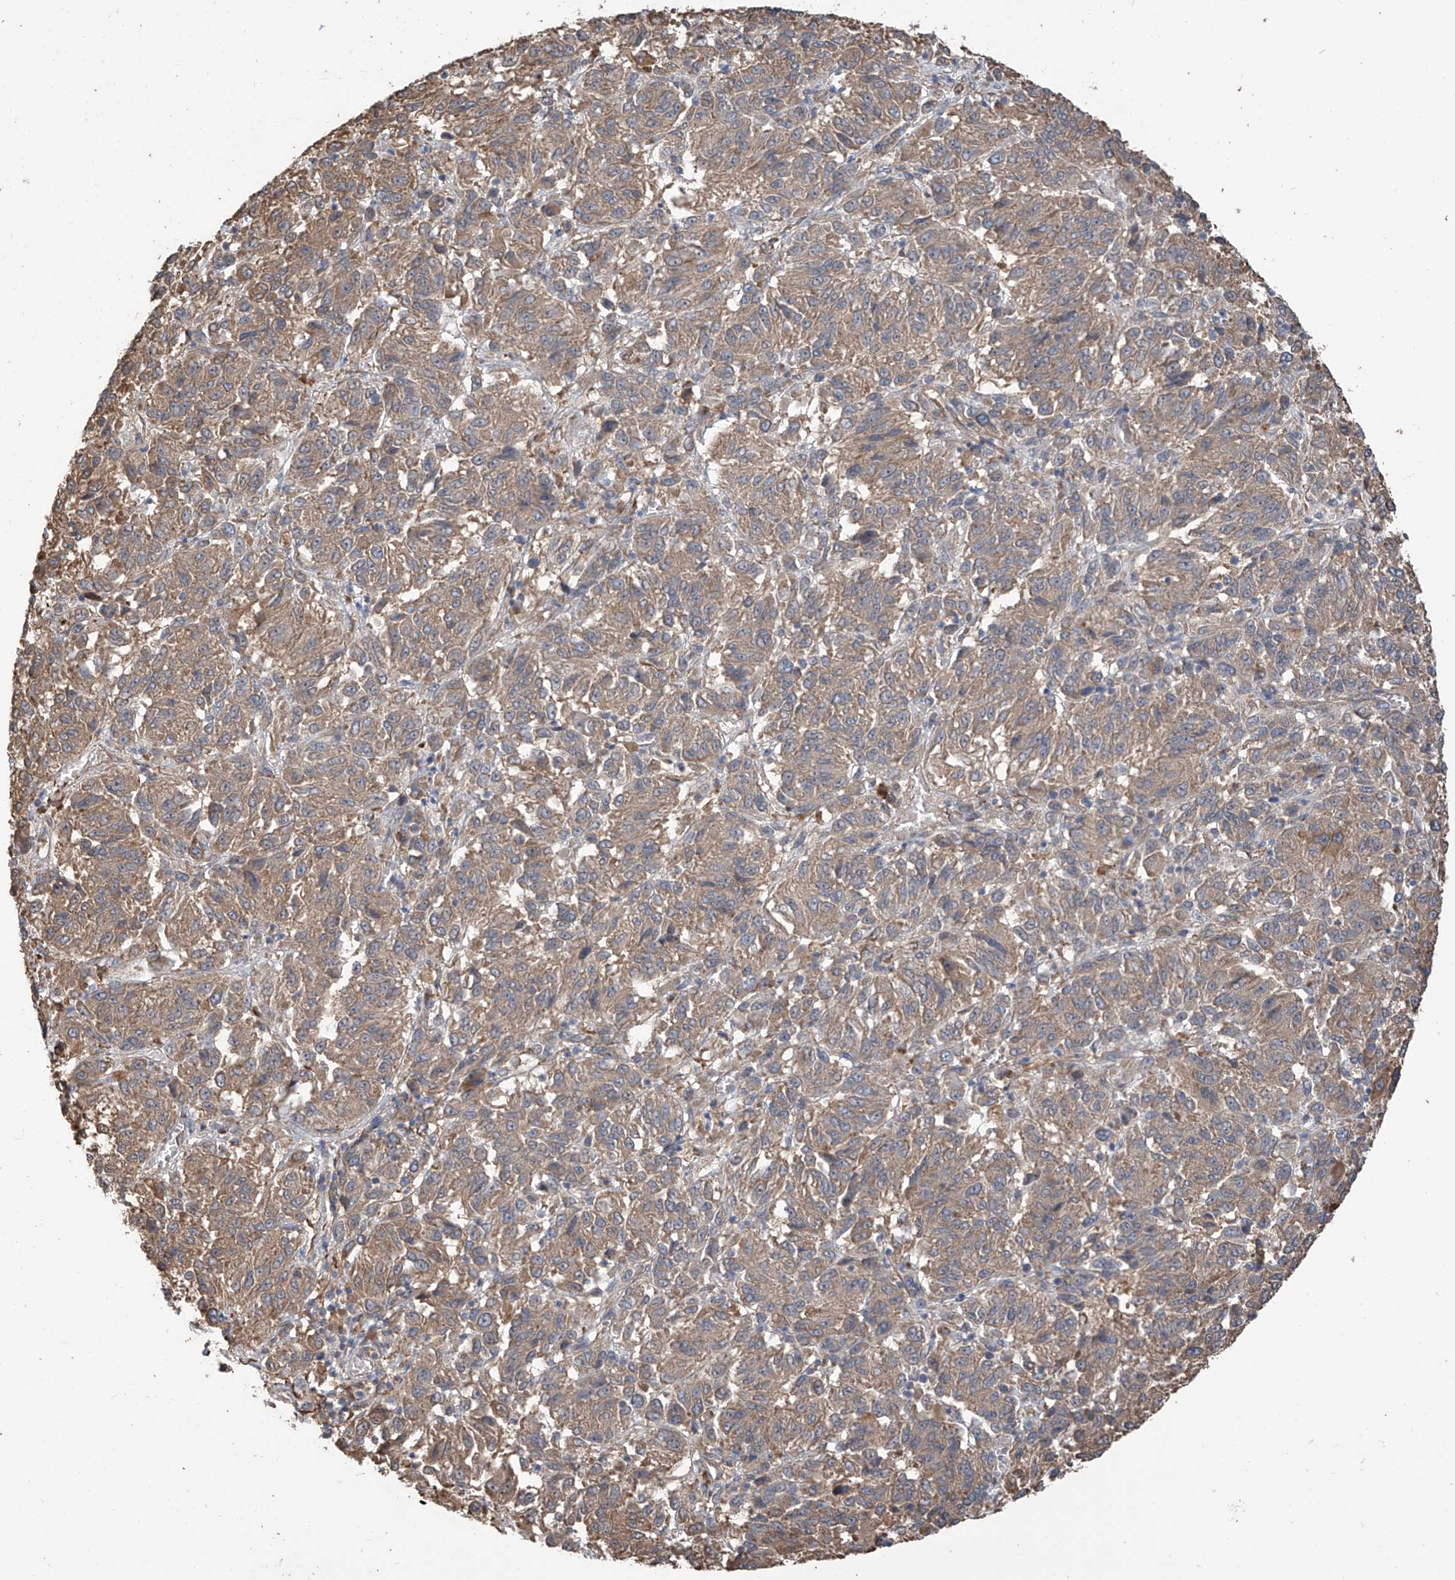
{"staining": {"intensity": "moderate", "quantity": ">75%", "location": "cytoplasmic/membranous"}, "tissue": "melanoma", "cell_type": "Tumor cells", "image_type": "cancer", "snomed": [{"axis": "morphology", "description": "Malignant melanoma, Metastatic site"}, {"axis": "topography", "description": "Lung"}], "caption": "Human malignant melanoma (metastatic site) stained with a brown dye exhibits moderate cytoplasmic/membranous positive positivity in approximately >75% of tumor cells.", "gene": "AGBL5", "patient": {"sex": "male", "age": 64}}